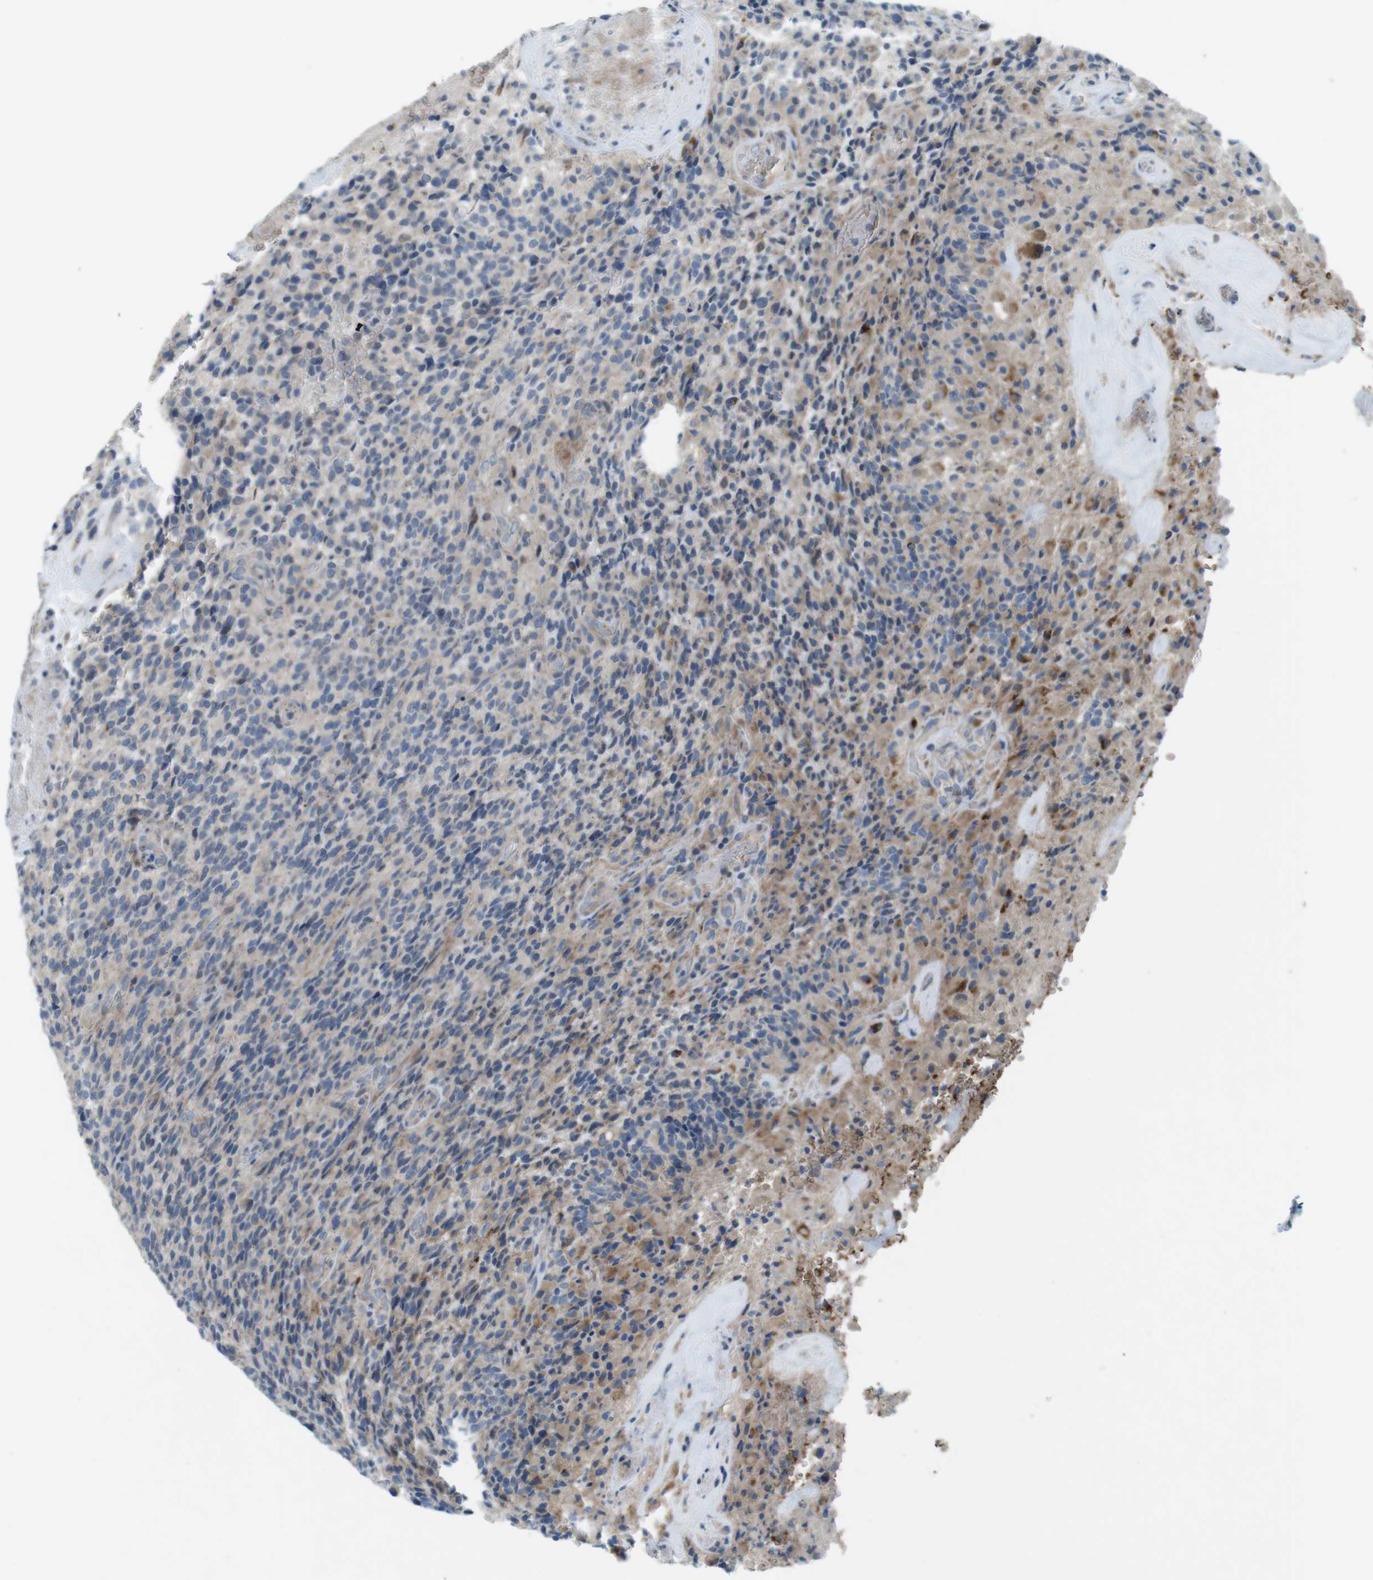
{"staining": {"intensity": "weak", "quantity": "25%-75%", "location": "cytoplasmic/membranous"}, "tissue": "glioma", "cell_type": "Tumor cells", "image_type": "cancer", "snomed": [{"axis": "morphology", "description": "Glioma, malignant, High grade"}, {"axis": "topography", "description": "Brain"}], "caption": "Approximately 25%-75% of tumor cells in glioma show weak cytoplasmic/membranous protein expression as visualized by brown immunohistochemical staining.", "gene": "TYW1", "patient": {"sex": "male", "age": 71}}